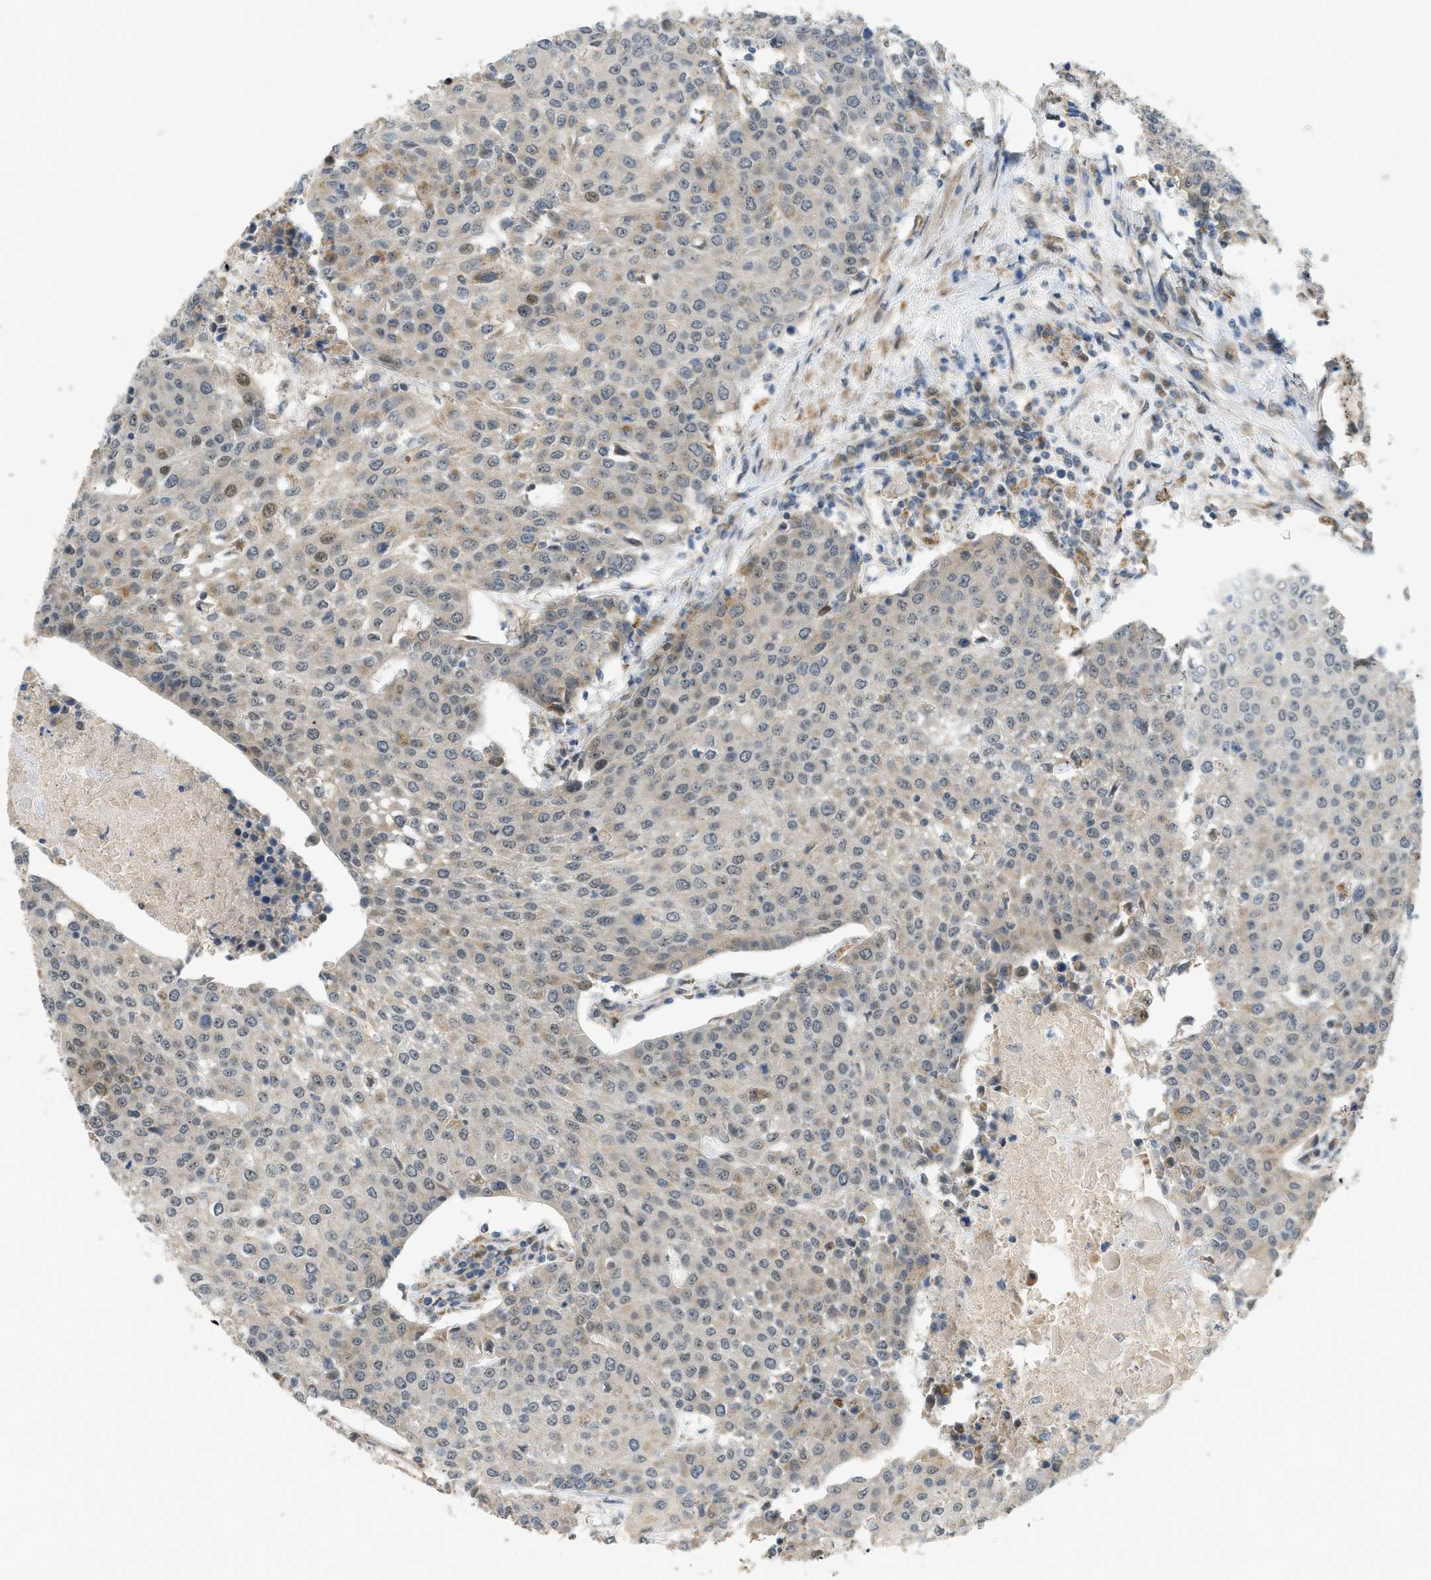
{"staining": {"intensity": "weak", "quantity": "<25%", "location": "nuclear"}, "tissue": "urothelial cancer", "cell_type": "Tumor cells", "image_type": "cancer", "snomed": [{"axis": "morphology", "description": "Urothelial carcinoma, High grade"}, {"axis": "topography", "description": "Urinary bladder"}], "caption": "Immunohistochemistry (IHC) photomicrograph of neoplastic tissue: urothelial cancer stained with DAB reveals no significant protein staining in tumor cells. (Immunohistochemistry, brightfield microscopy, high magnification).", "gene": "CCDC186", "patient": {"sex": "female", "age": 85}}